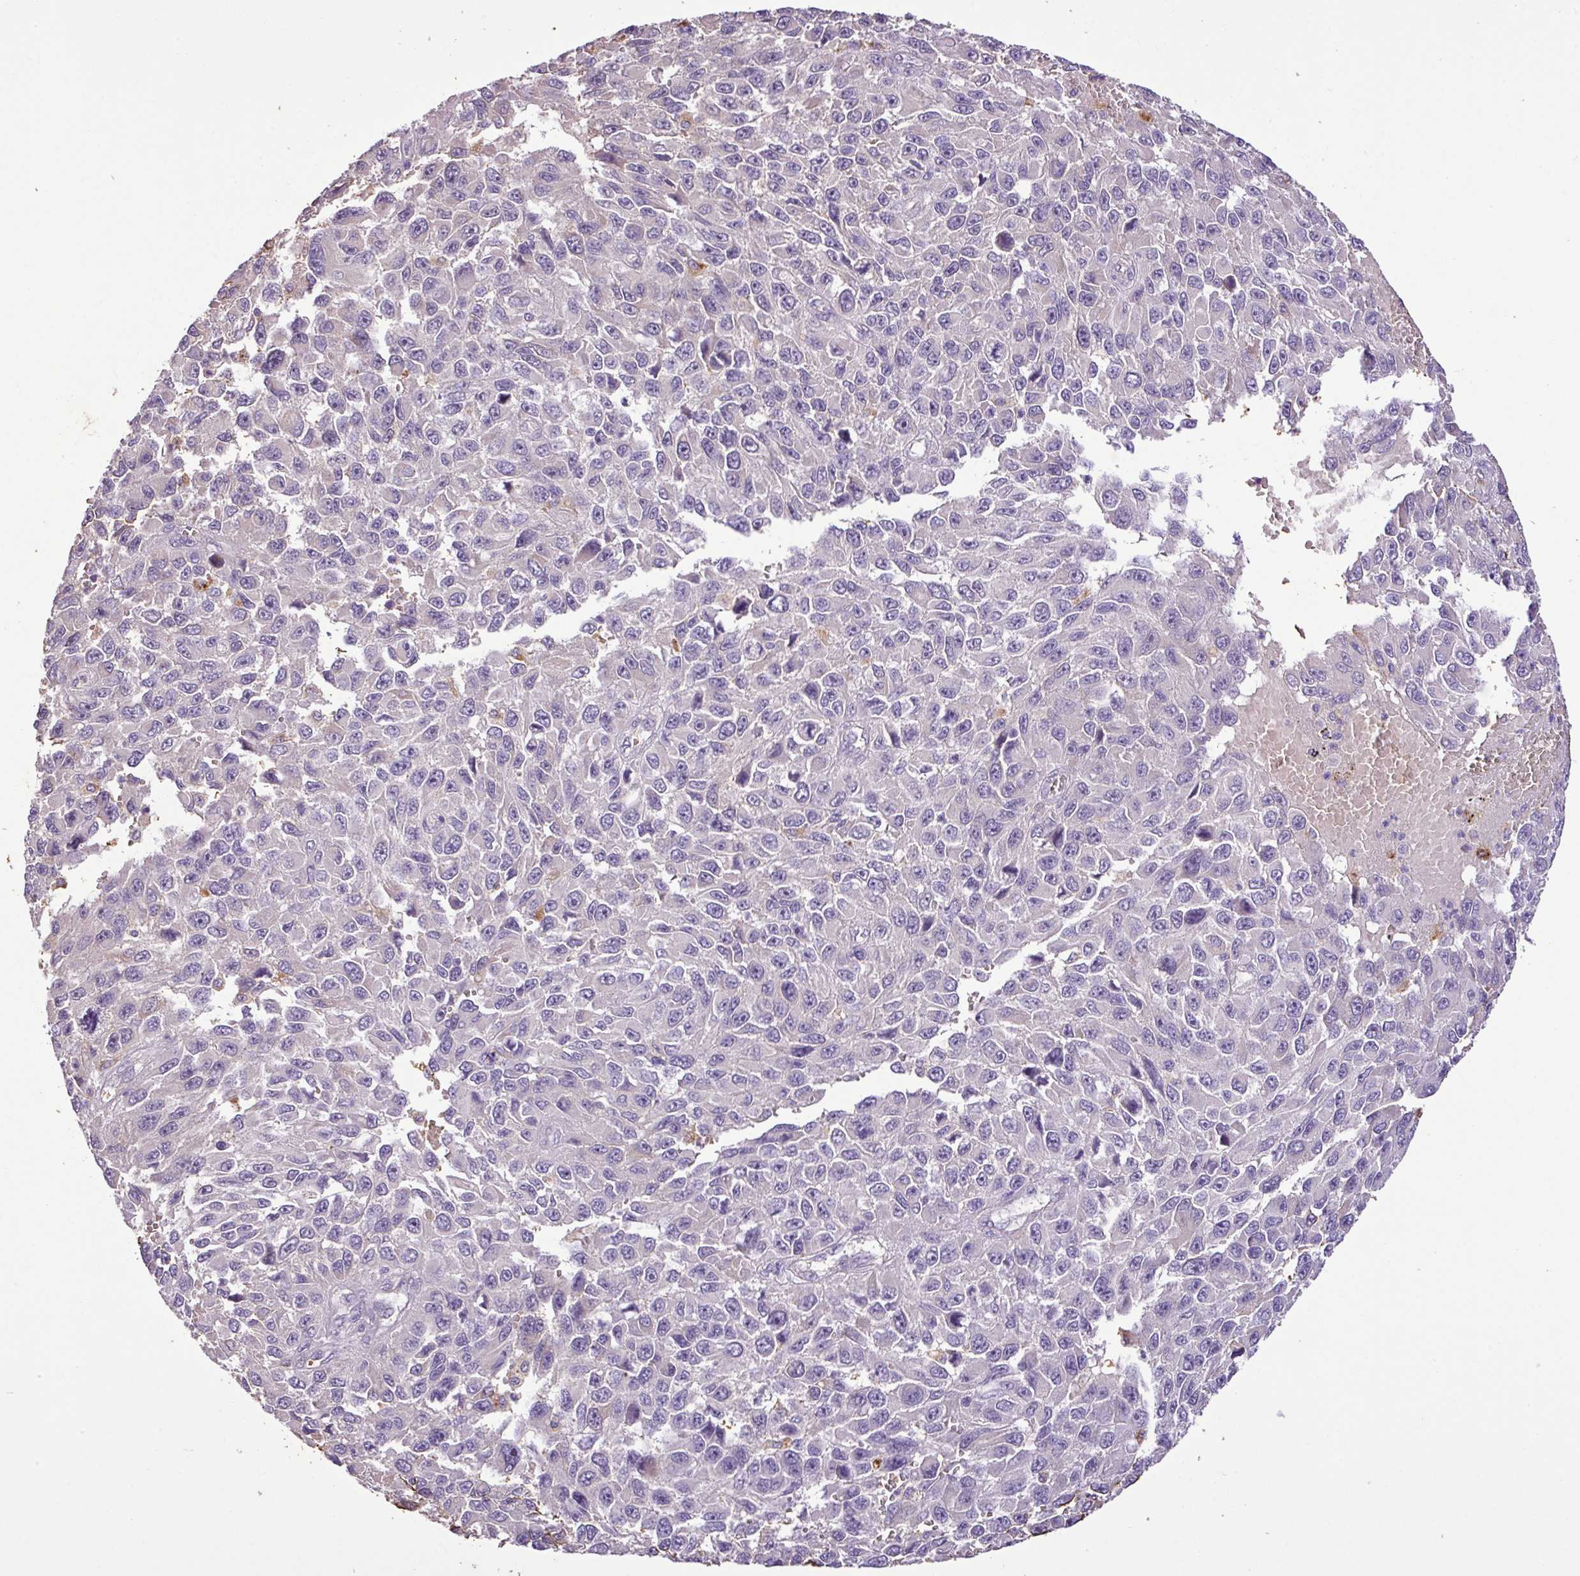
{"staining": {"intensity": "negative", "quantity": "none", "location": "none"}, "tissue": "melanoma", "cell_type": "Tumor cells", "image_type": "cancer", "snomed": [{"axis": "morphology", "description": "Normal tissue, NOS"}, {"axis": "morphology", "description": "Malignant melanoma, NOS"}, {"axis": "topography", "description": "Skin"}], "caption": "Melanoma was stained to show a protein in brown. There is no significant staining in tumor cells.", "gene": "ZNF266", "patient": {"sex": "female", "age": 96}}